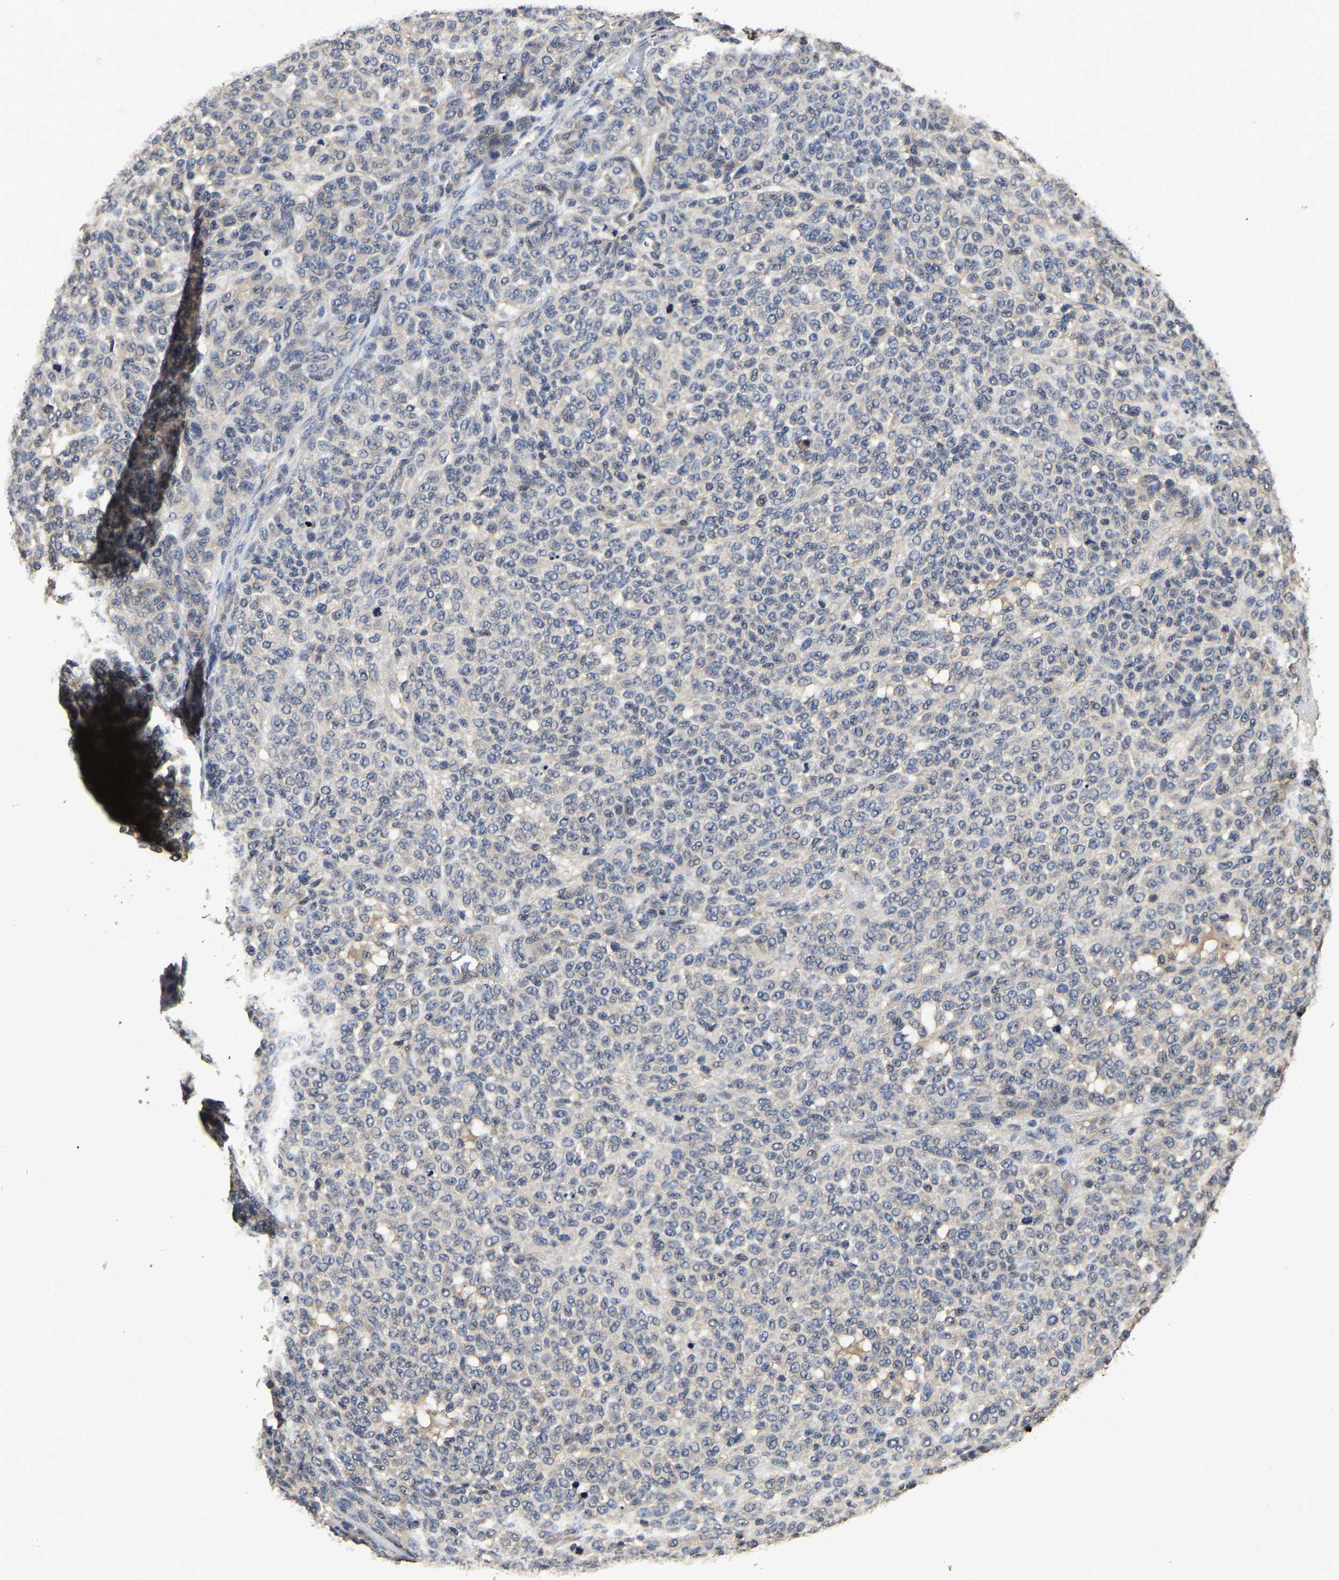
{"staining": {"intensity": "weak", "quantity": "<25%", "location": "cytoplasmic/membranous"}, "tissue": "melanoma", "cell_type": "Tumor cells", "image_type": "cancer", "snomed": [{"axis": "morphology", "description": "Malignant melanoma, NOS"}, {"axis": "topography", "description": "Skin"}], "caption": "High magnification brightfield microscopy of malignant melanoma stained with DAB (3,3'-diaminobenzidine) (brown) and counterstained with hematoxylin (blue): tumor cells show no significant positivity.", "gene": "STK32C", "patient": {"sex": "male", "age": 59}}